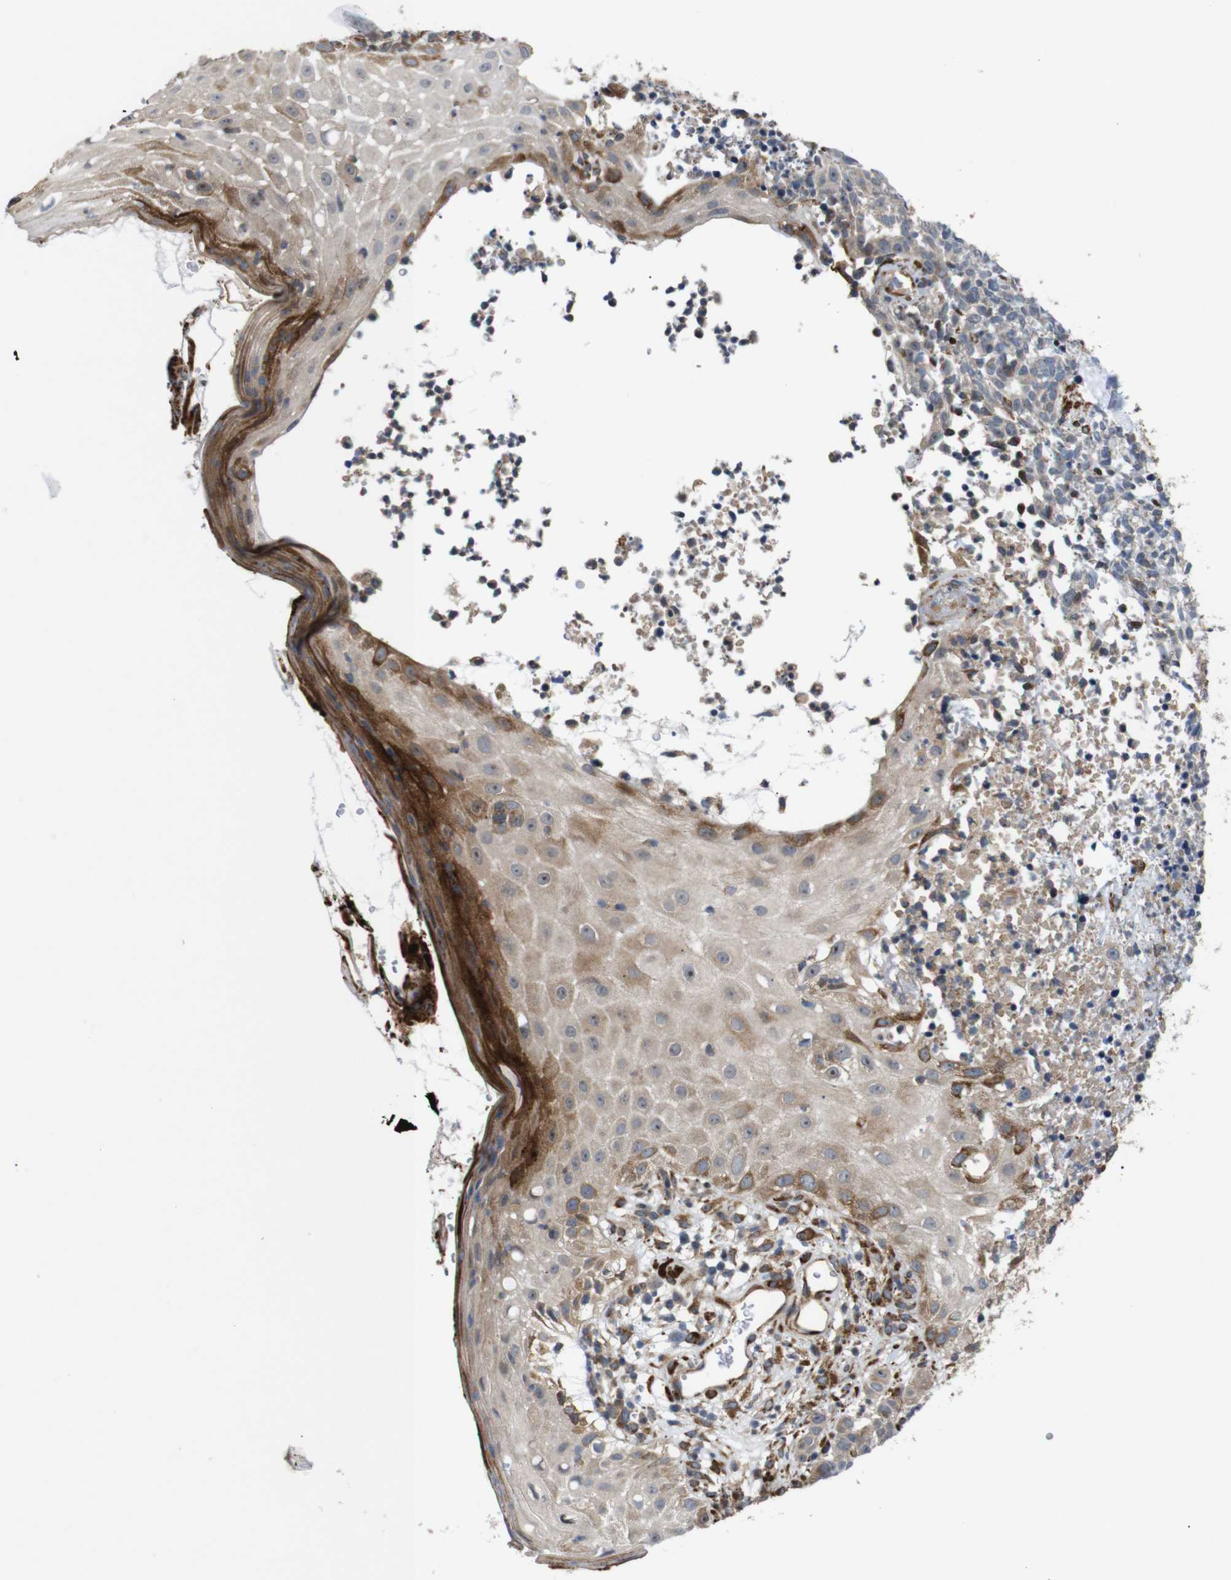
{"staining": {"intensity": "weak", "quantity": ">75%", "location": "cytoplasmic/membranous"}, "tissue": "skin cancer", "cell_type": "Tumor cells", "image_type": "cancer", "snomed": [{"axis": "morphology", "description": "Basal cell carcinoma"}, {"axis": "topography", "description": "Skin"}], "caption": "Protein expression analysis of basal cell carcinoma (skin) demonstrates weak cytoplasmic/membranous staining in about >75% of tumor cells. Immunohistochemistry stains the protein in brown and the nuclei are stained blue.", "gene": "P3H2", "patient": {"sex": "female", "age": 84}}